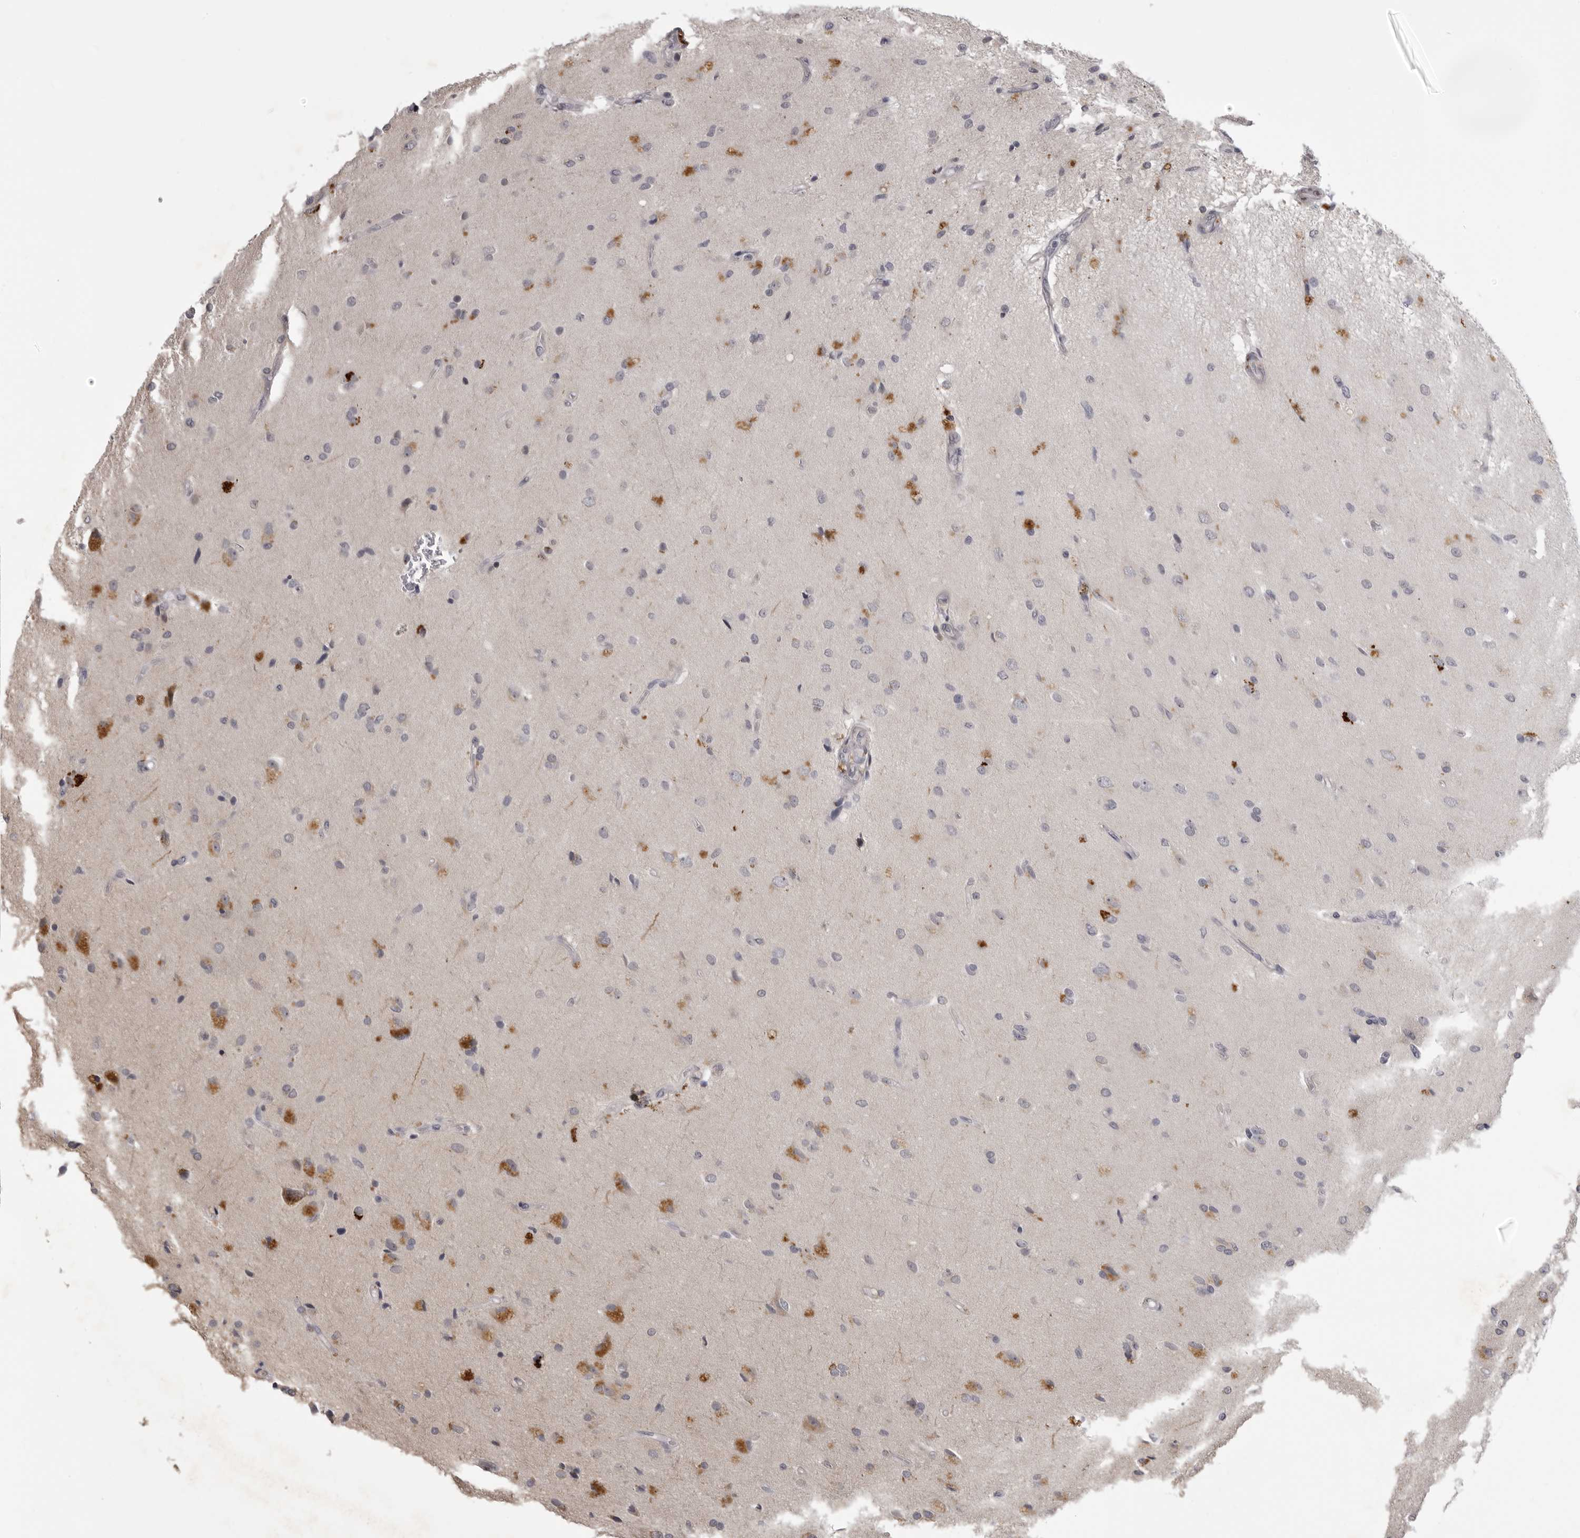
{"staining": {"intensity": "moderate", "quantity": "<25%", "location": "cytoplasmic/membranous"}, "tissue": "glioma", "cell_type": "Tumor cells", "image_type": "cancer", "snomed": [{"axis": "morphology", "description": "Glioma, malignant, High grade"}, {"axis": "topography", "description": "Brain"}], "caption": "Glioma tissue shows moderate cytoplasmic/membranous positivity in approximately <25% of tumor cells, visualized by immunohistochemistry. Immunohistochemistry (ihc) stains the protein in brown and the nuclei are stained blue.", "gene": "EPHA10", "patient": {"sex": "male", "age": 72}}